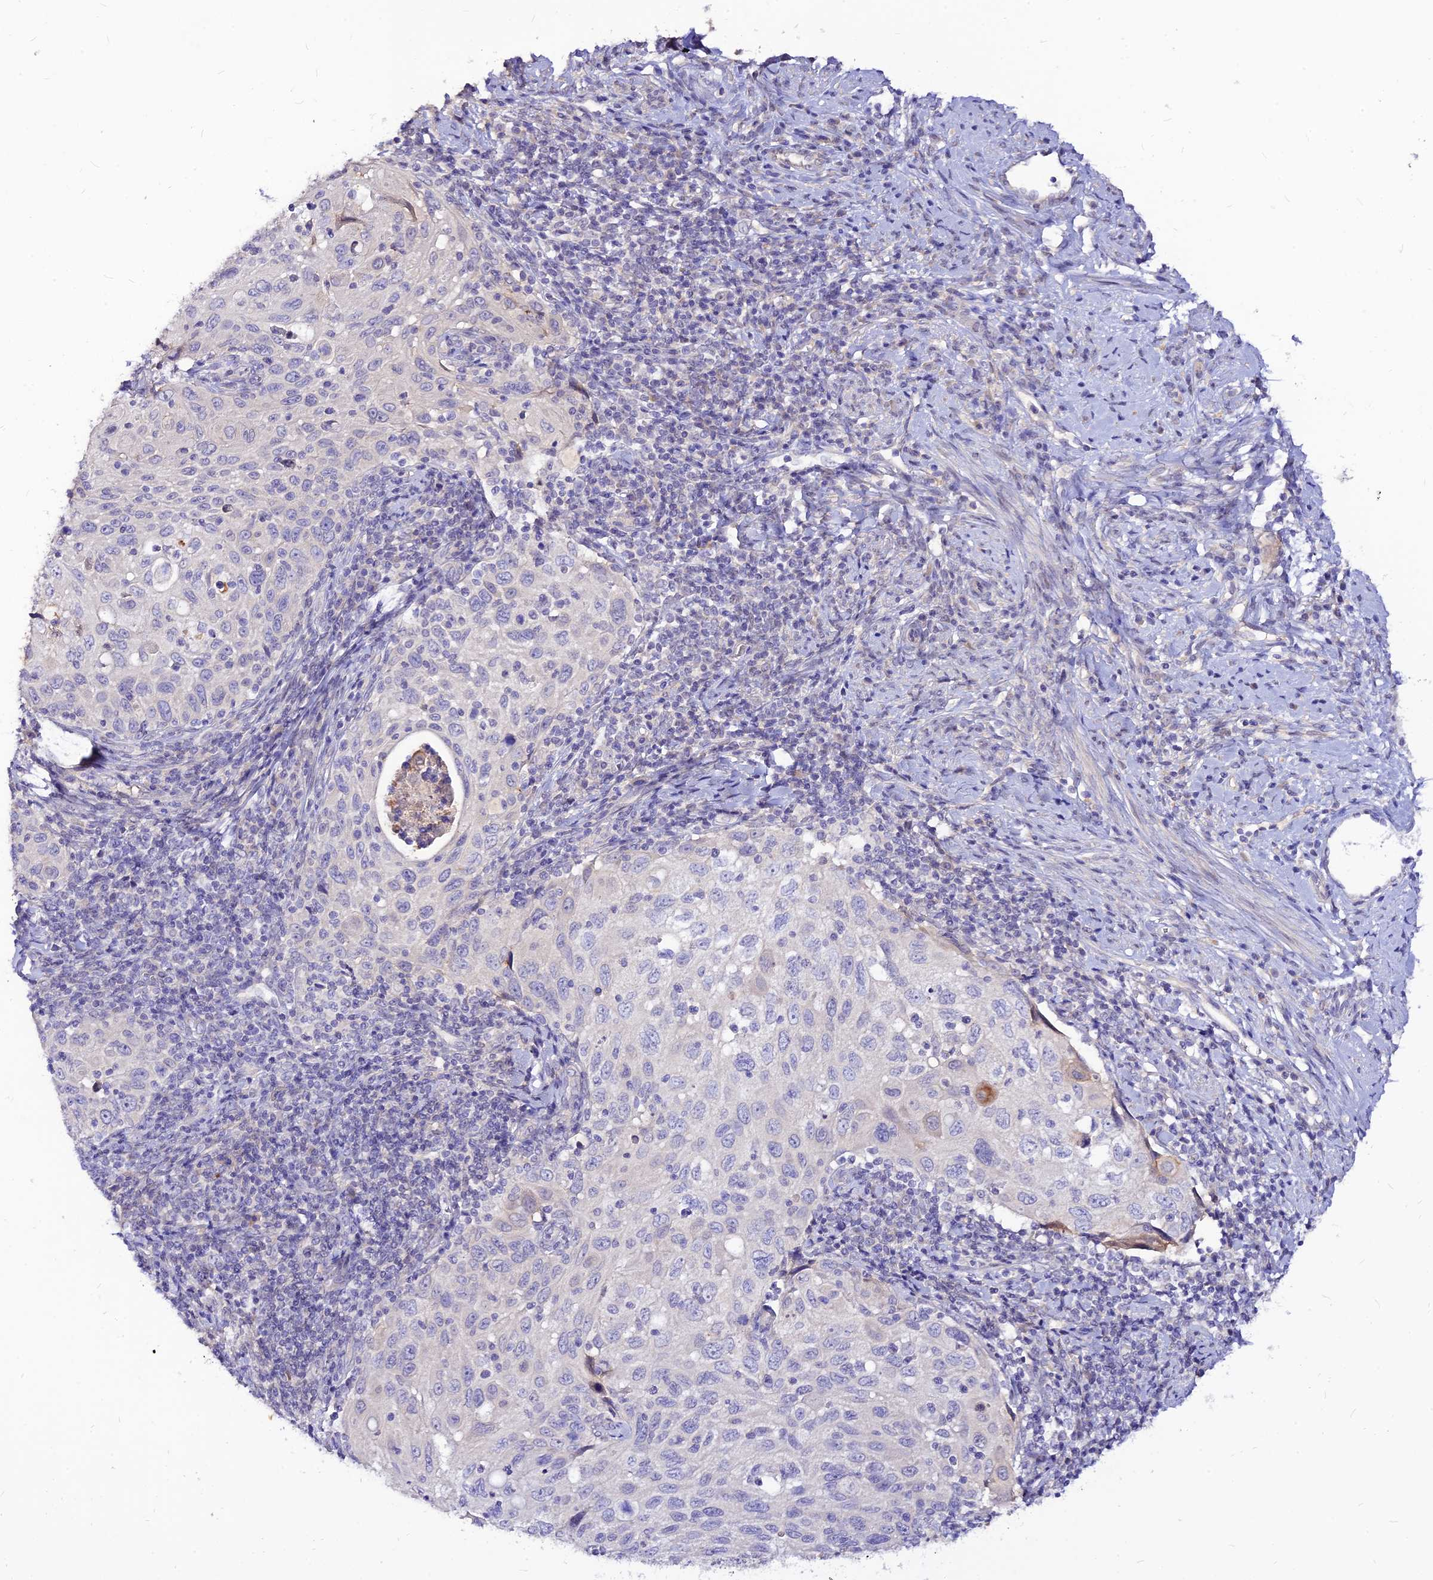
{"staining": {"intensity": "negative", "quantity": "none", "location": "none"}, "tissue": "cervical cancer", "cell_type": "Tumor cells", "image_type": "cancer", "snomed": [{"axis": "morphology", "description": "Squamous cell carcinoma, NOS"}, {"axis": "topography", "description": "Cervix"}], "caption": "A high-resolution image shows IHC staining of cervical cancer (squamous cell carcinoma), which displays no significant expression in tumor cells. (Immunohistochemistry (ihc), brightfield microscopy, high magnification).", "gene": "CZIB", "patient": {"sex": "female", "age": 70}}